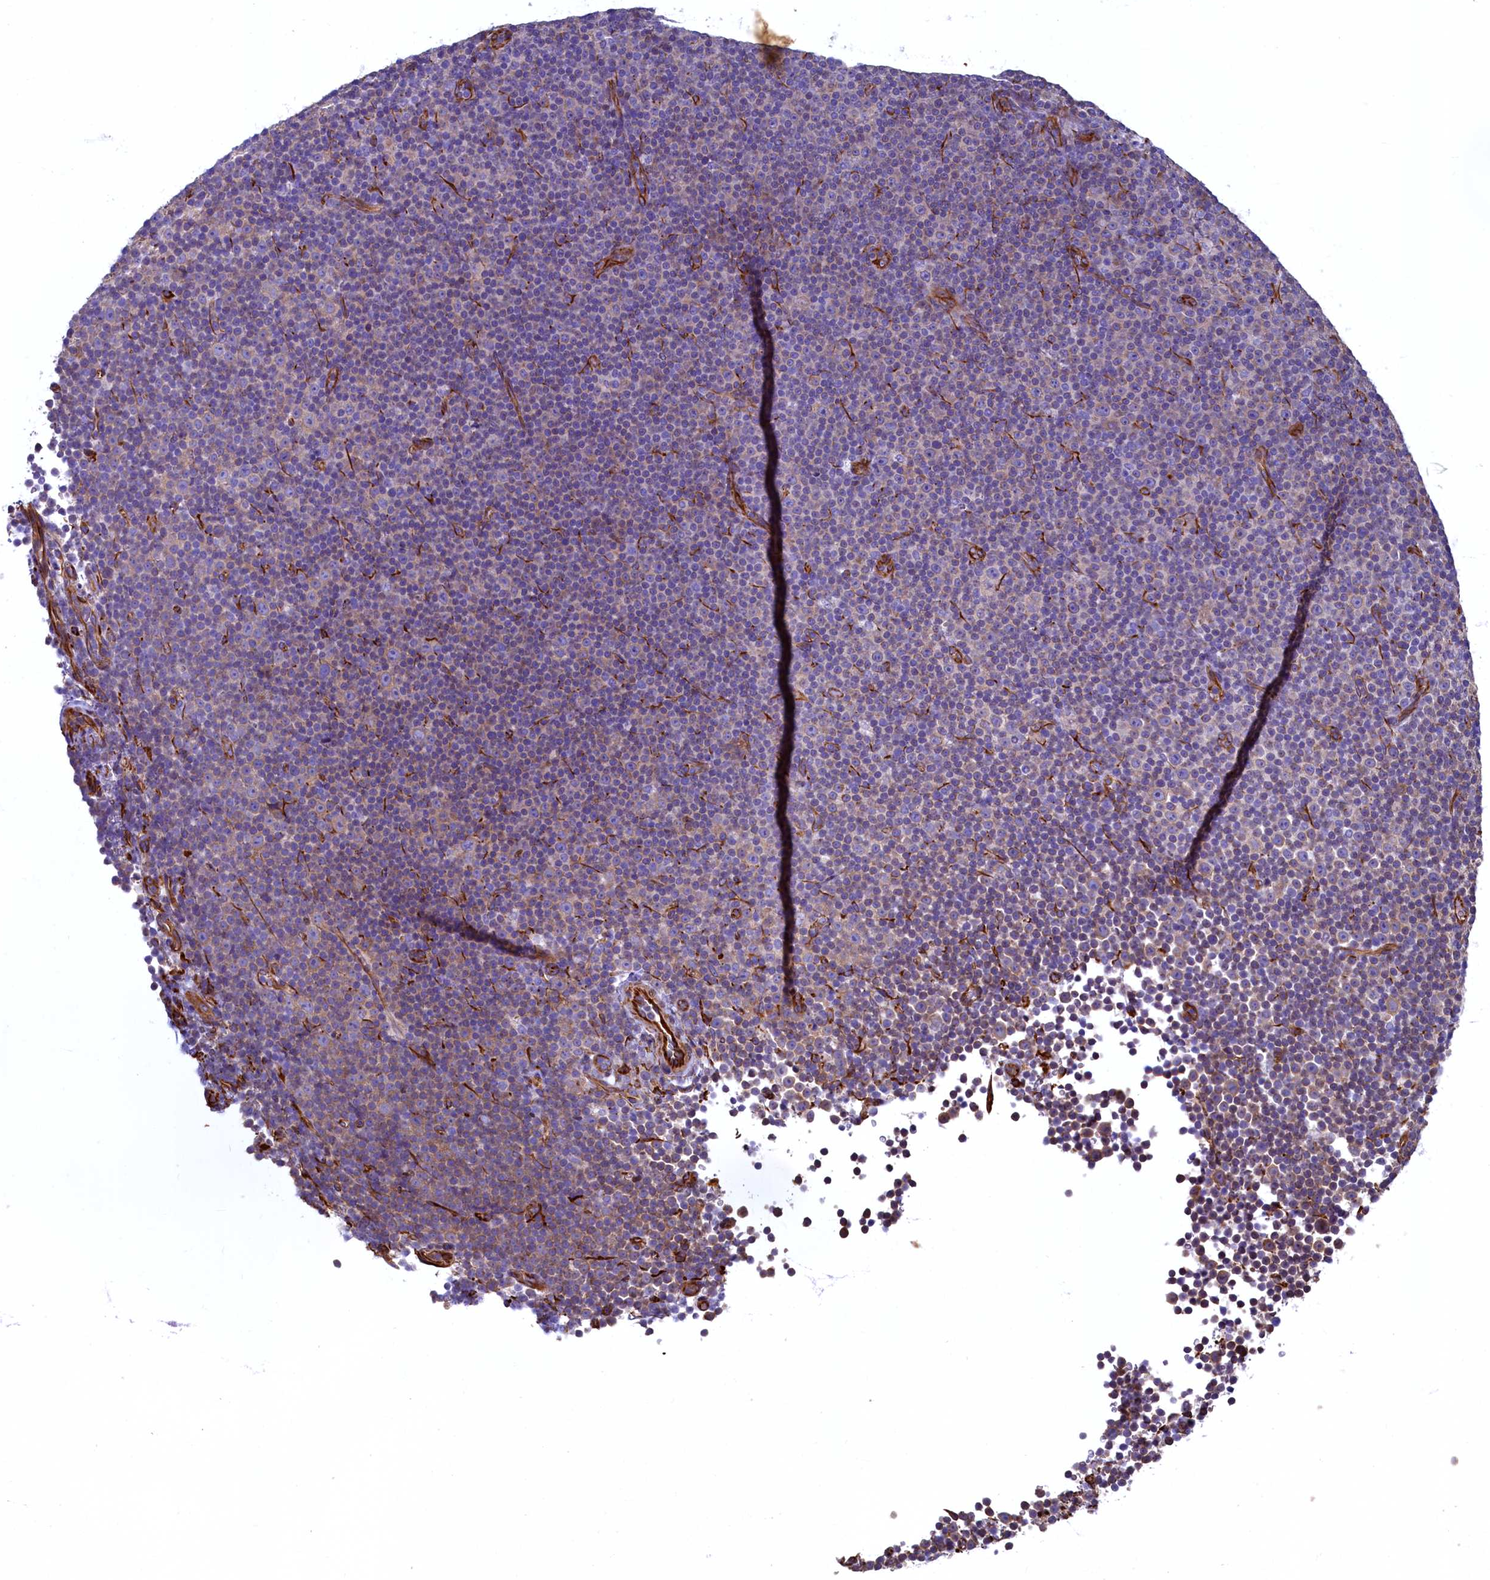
{"staining": {"intensity": "negative", "quantity": "none", "location": "none"}, "tissue": "lymphoma", "cell_type": "Tumor cells", "image_type": "cancer", "snomed": [{"axis": "morphology", "description": "Malignant lymphoma, non-Hodgkin's type, Low grade"}, {"axis": "topography", "description": "Lymph node"}], "caption": "The IHC micrograph has no significant staining in tumor cells of lymphoma tissue.", "gene": "LRRC57", "patient": {"sex": "female", "age": 67}}